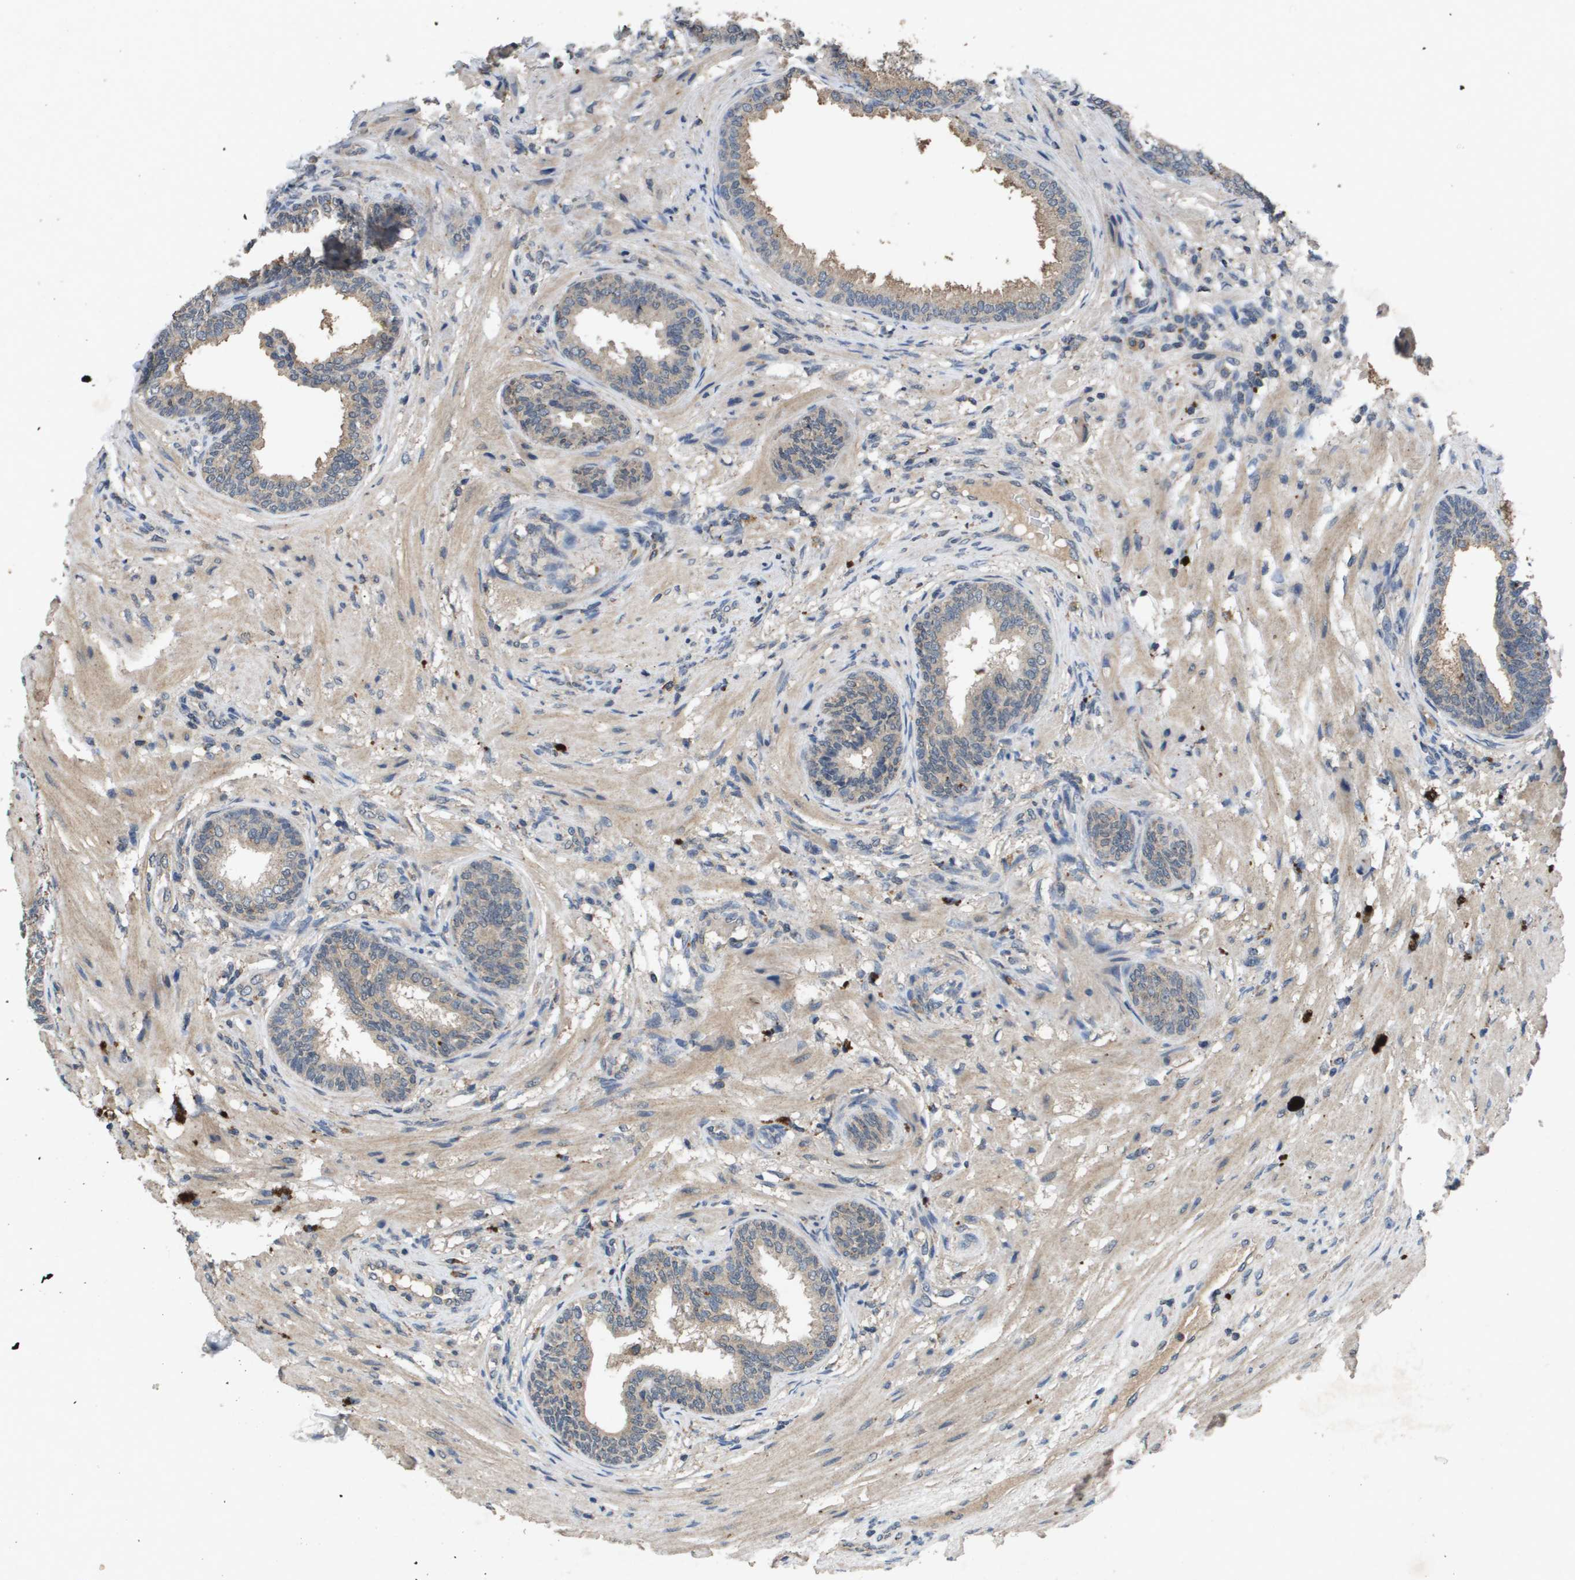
{"staining": {"intensity": "strong", "quantity": "<25%", "location": "cytoplasmic/membranous"}, "tissue": "prostate", "cell_type": "Glandular cells", "image_type": "normal", "snomed": [{"axis": "morphology", "description": "Normal tissue, NOS"}, {"axis": "topography", "description": "Prostate"}], "caption": "IHC (DAB) staining of benign prostate demonstrates strong cytoplasmic/membranous protein positivity in approximately <25% of glandular cells. The staining is performed using DAB (3,3'-diaminobenzidine) brown chromogen to label protein expression. The nuclei are counter-stained blue using hematoxylin.", "gene": "PROC", "patient": {"sex": "male", "age": 76}}